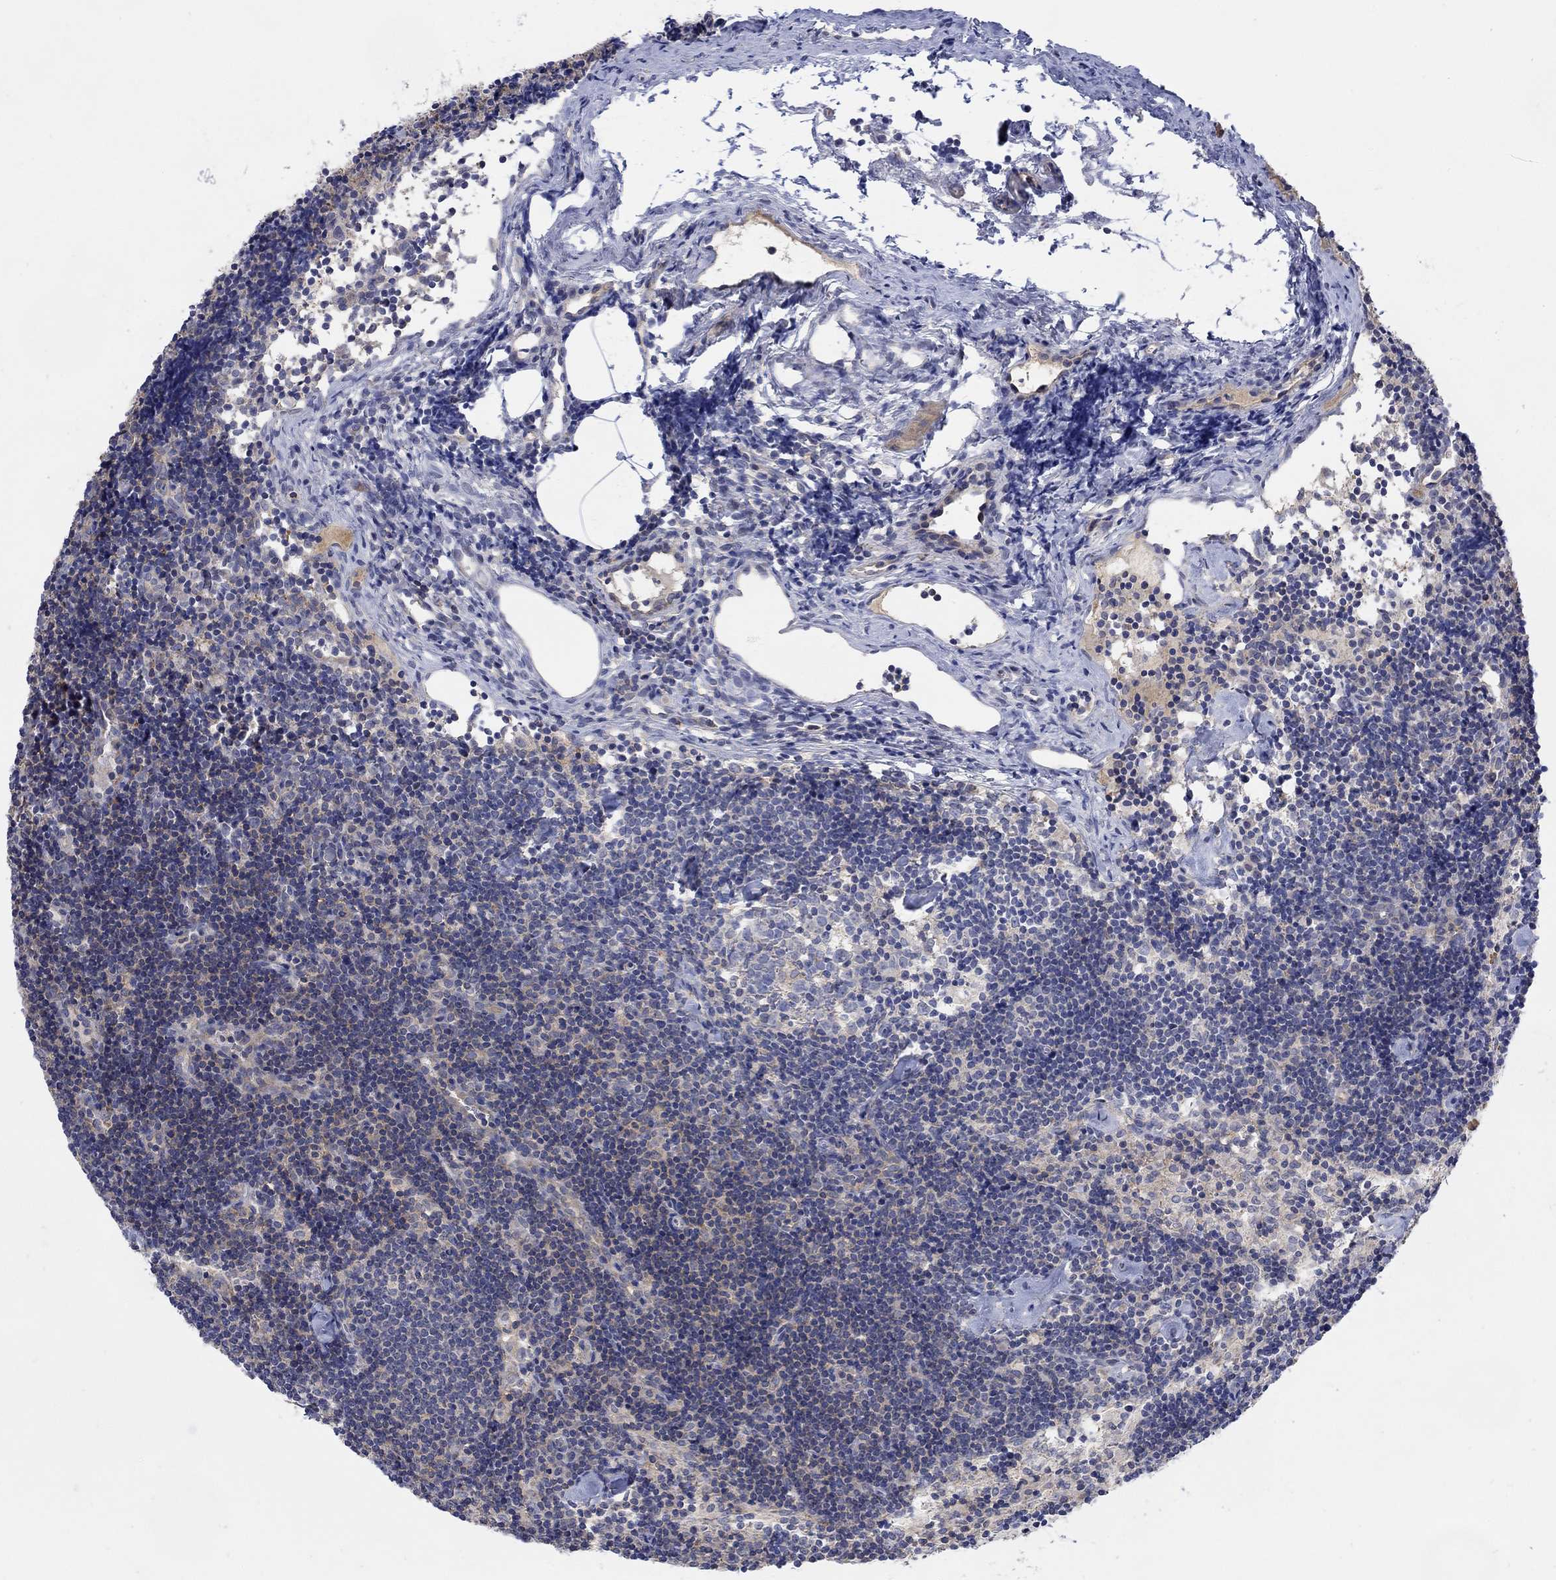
{"staining": {"intensity": "negative", "quantity": "none", "location": "none"}, "tissue": "lymph node", "cell_type": "Germinal center cells", "image_type": "normal", "snomed": [{"axis": "morphology", "description": "Normal tissue, NOS"}, {"axis": "topography", "description": "Lymph node"}], "caption": "Immunohistochemical staining of normal human lymph node shows no significant staining in germinal center cells.", "gene": "TEKT3", "patient": {"sex": "female", "age": 42}}